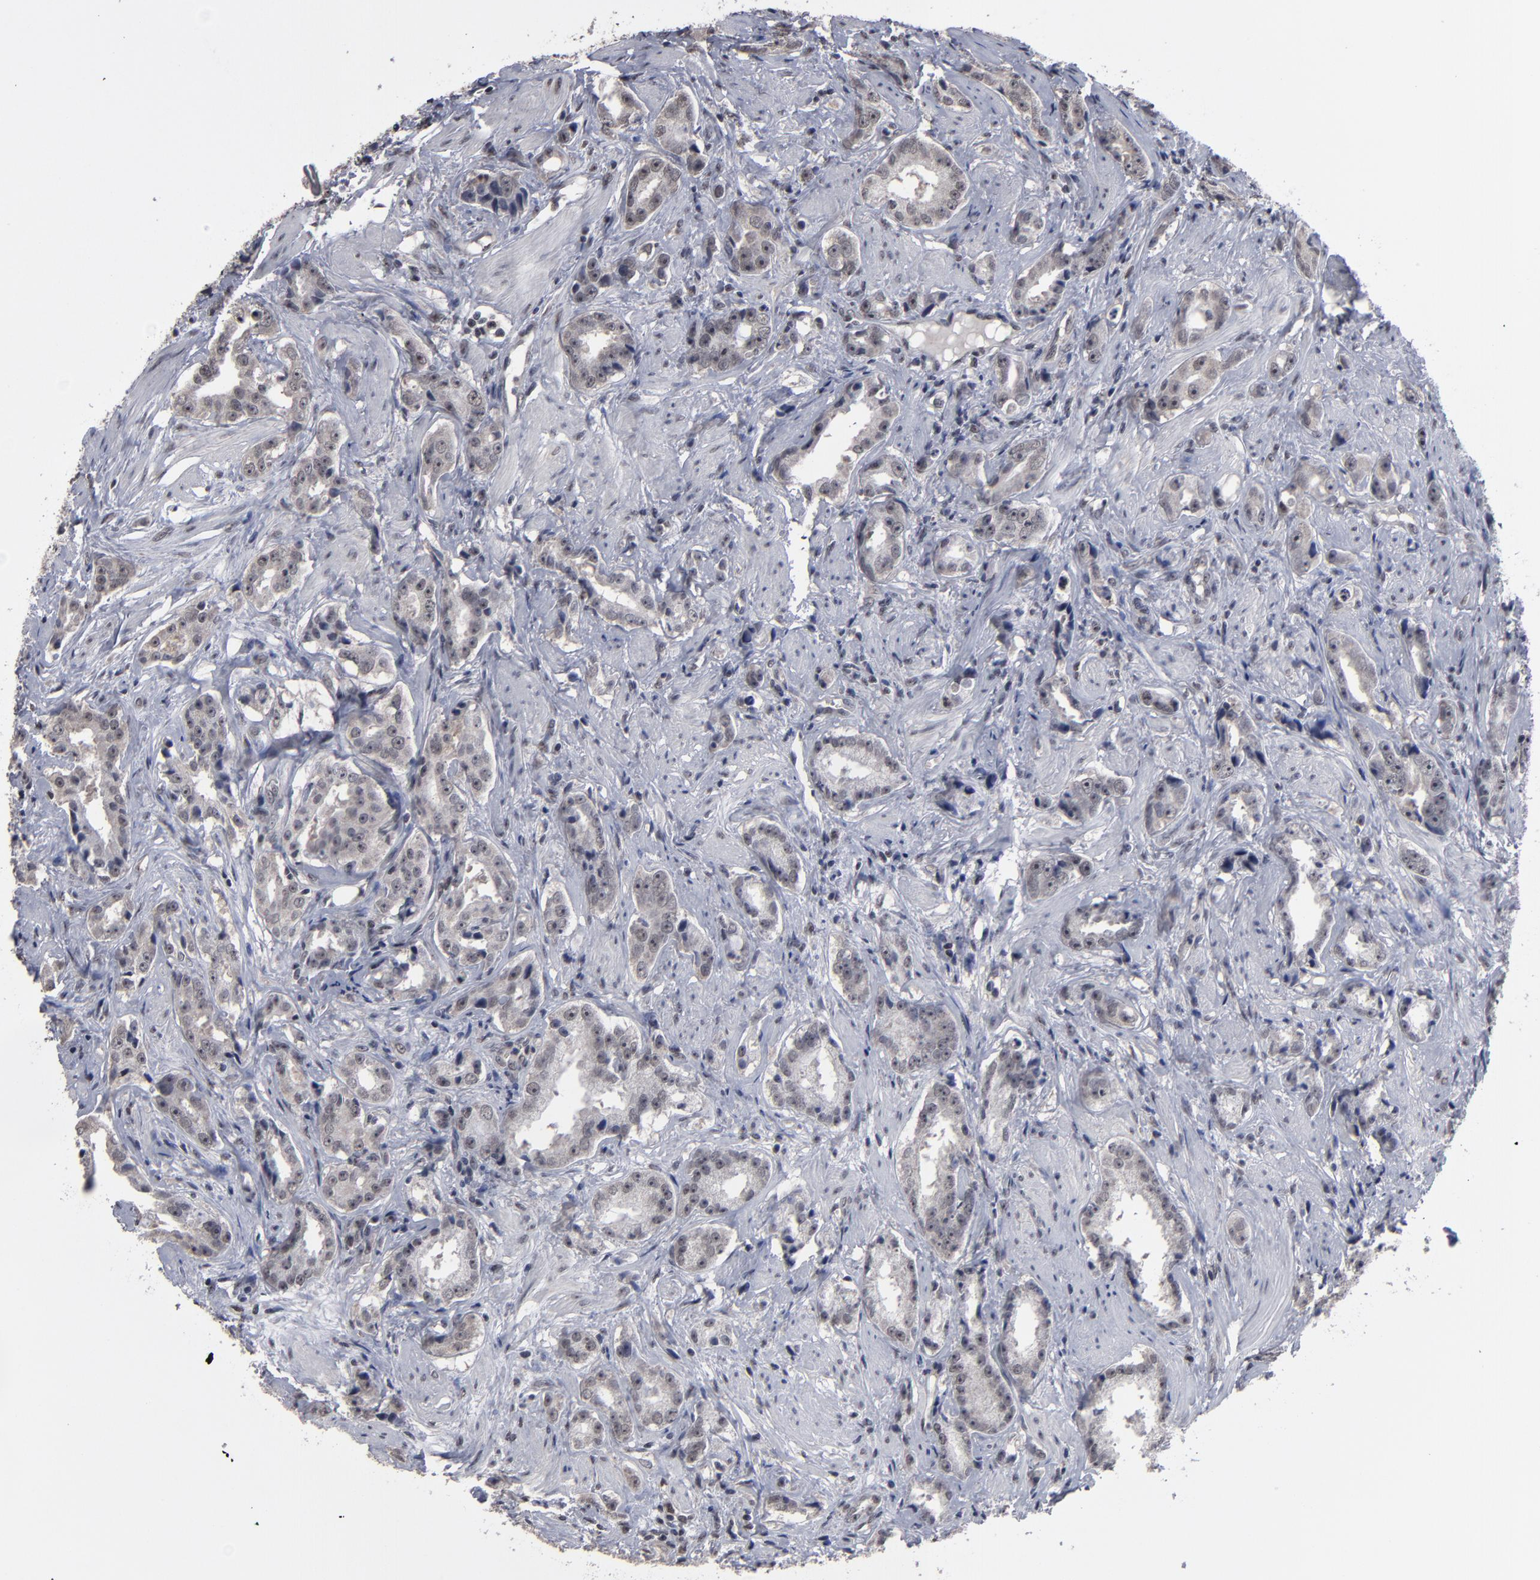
{"staining": {"intensity": "negative", "quantity": "none", "location": "none"}, "tissue": "prostate cancer", "cell_type": "Tumor cells", "image_type": "cancer", "snomed": [{"axis": "morphology", "description": "Adenocarcinoma, Medium grade"}, {"axis": "topography", "description": "Prostate"}], "caption": "Photomicrograph shows no significant protein staining in tumor cells of prostate adenocarcinoma (medium-grade).", "gene": "SSRP1", "patient": {"sex": "male", "age": 53}}